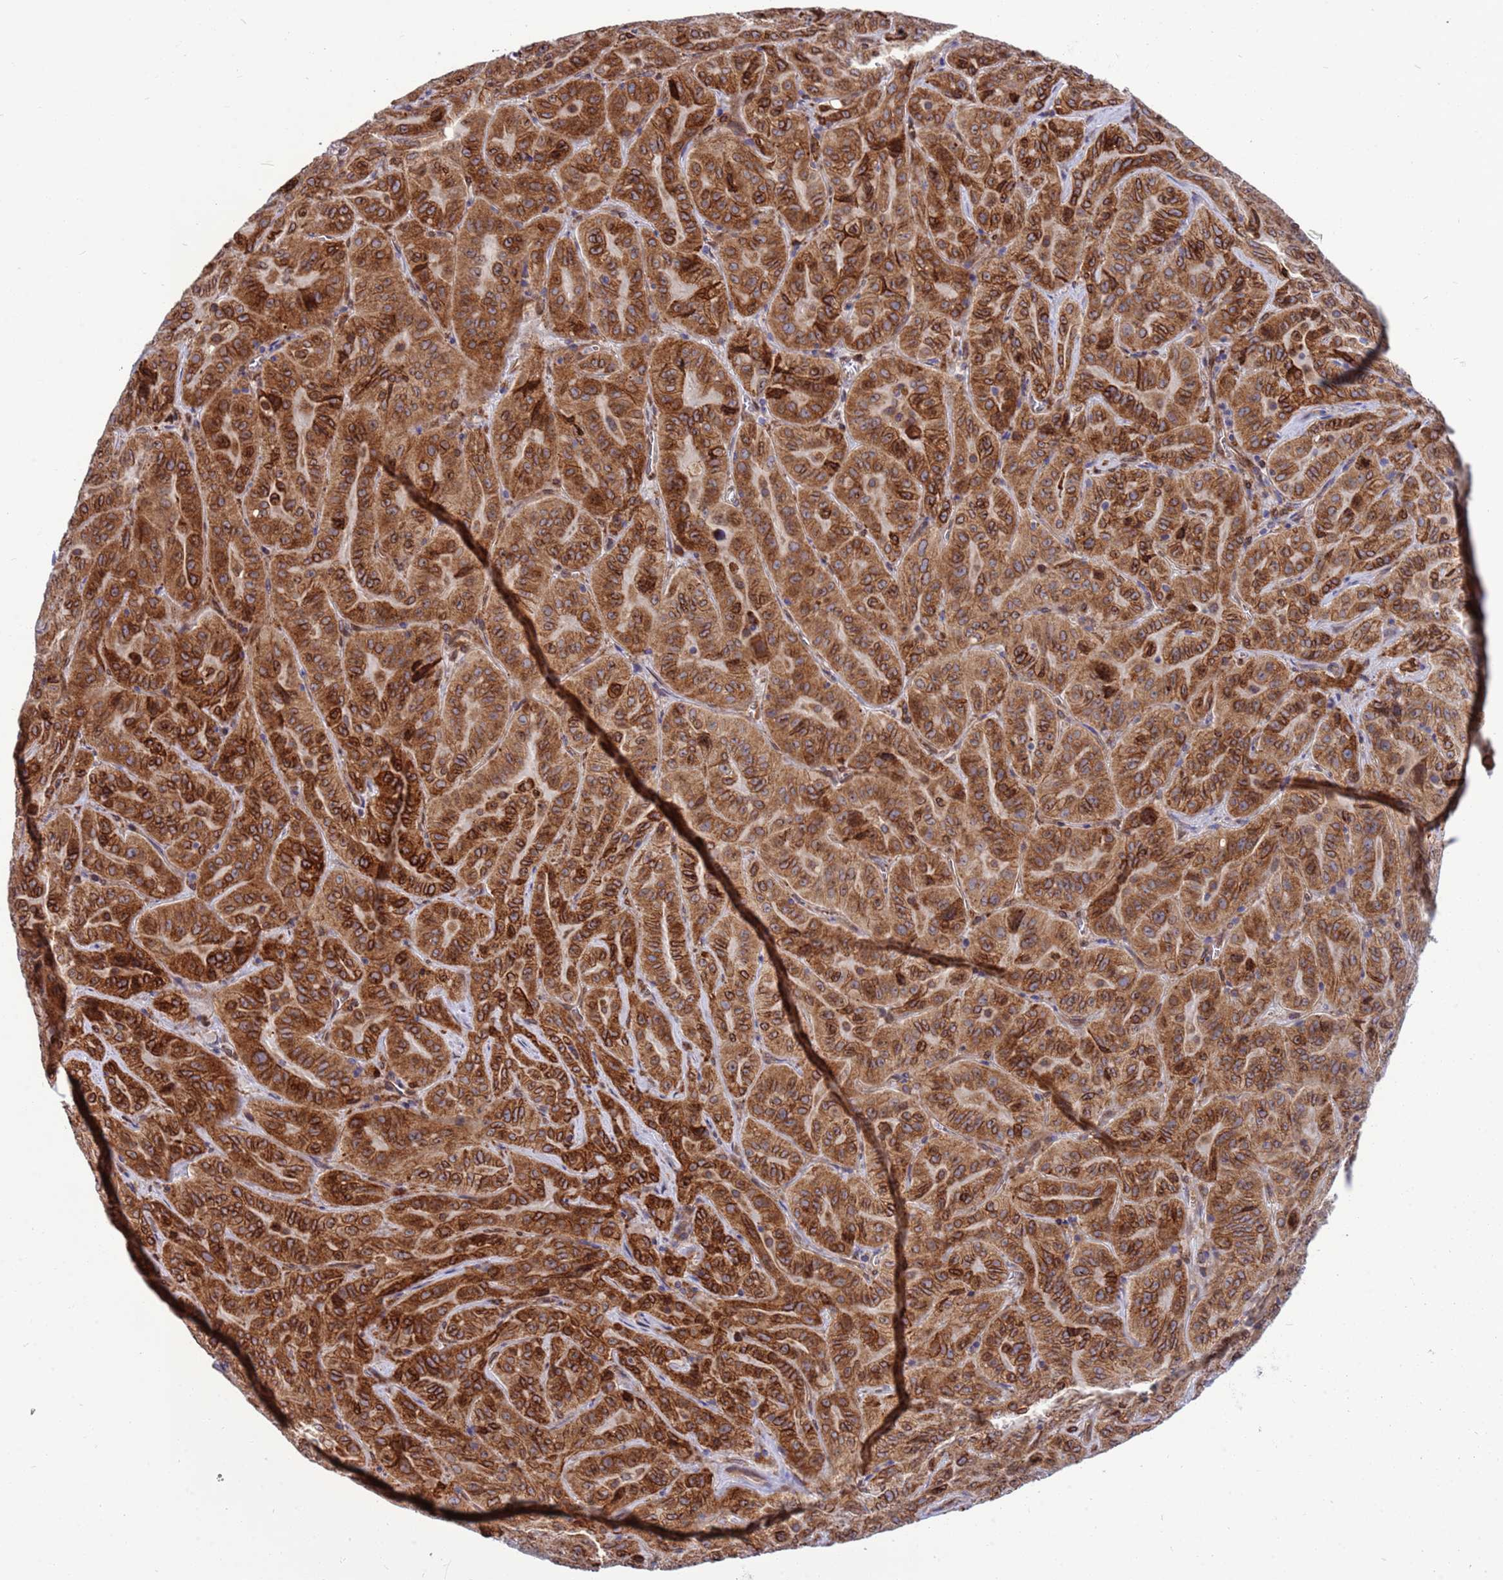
{"staining": {"intensity": "strong", "quantity": ">75%", "location": "cytoplasmic/membranous"}, "tissue": "pancreatic cancer", "cell_type": "Tumor cells", "image_type": "cancer", "snomed": [{"axis": "morphology", "description": "Adenocarcinoma, NOS"}, {"axis": "topography", "description": "Pancreas"}], "caption": "The immunohistochemical stain labels strong cytoplasmic/membranous expression in tumor cells of pancreatic cancer (adenocarcinoma) tissue.", "gene": "RAPGEF4", "patient": {"sex": "male", "age": 63}}